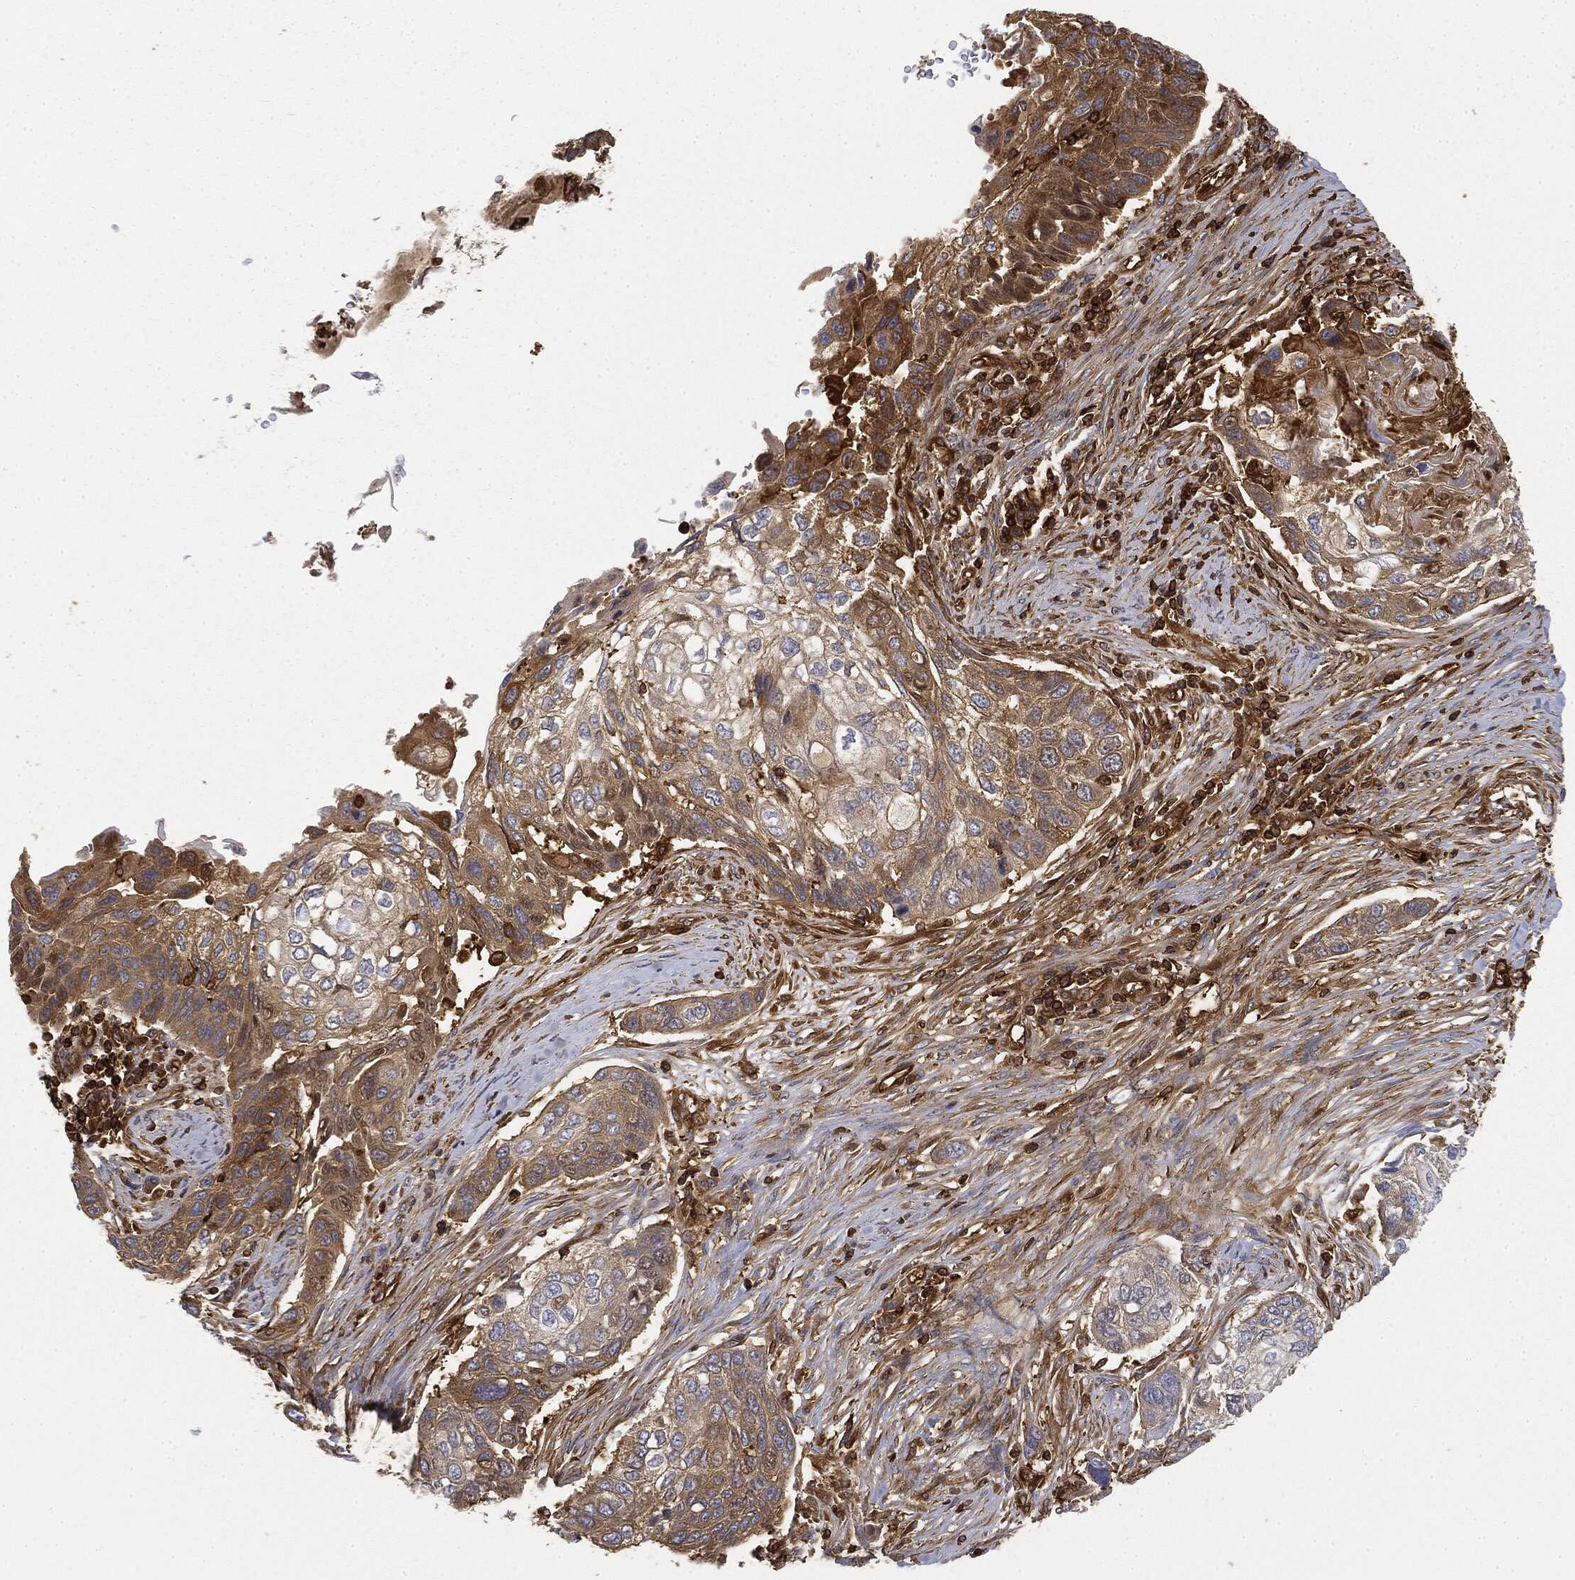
{"staining": {"intensity": "moderate", "quantity": "25%-75%", "location": "cytoplasmic/membranous"}, "tissue": "lung cancer", "cell_type": "Tumor cells", "image_type": "cancer", "snomed": [{"axis": "morphology", "description": "Normal tissue, NOS"}, {"axis": "morphology", "description": "Squamous cell carcinoma, NOS"}, {"axis": "topography", "description": "Bronchus"}, {"axis": "topography", "description": "Lung"}], "caption": "Immunohistochemical staining of human lung squamous cell carcinoma exhibits medium levels of moderate cytoplasmic/membranous protein staining in approximately 25%-75% of tumor cells. The staining is performed using DAB brown chromogen to label protein expression. The nuclei are counter-stained blue using hematoxylin.", "gene": "WDR1", "patient": {"sex": "male", "age": 69}}